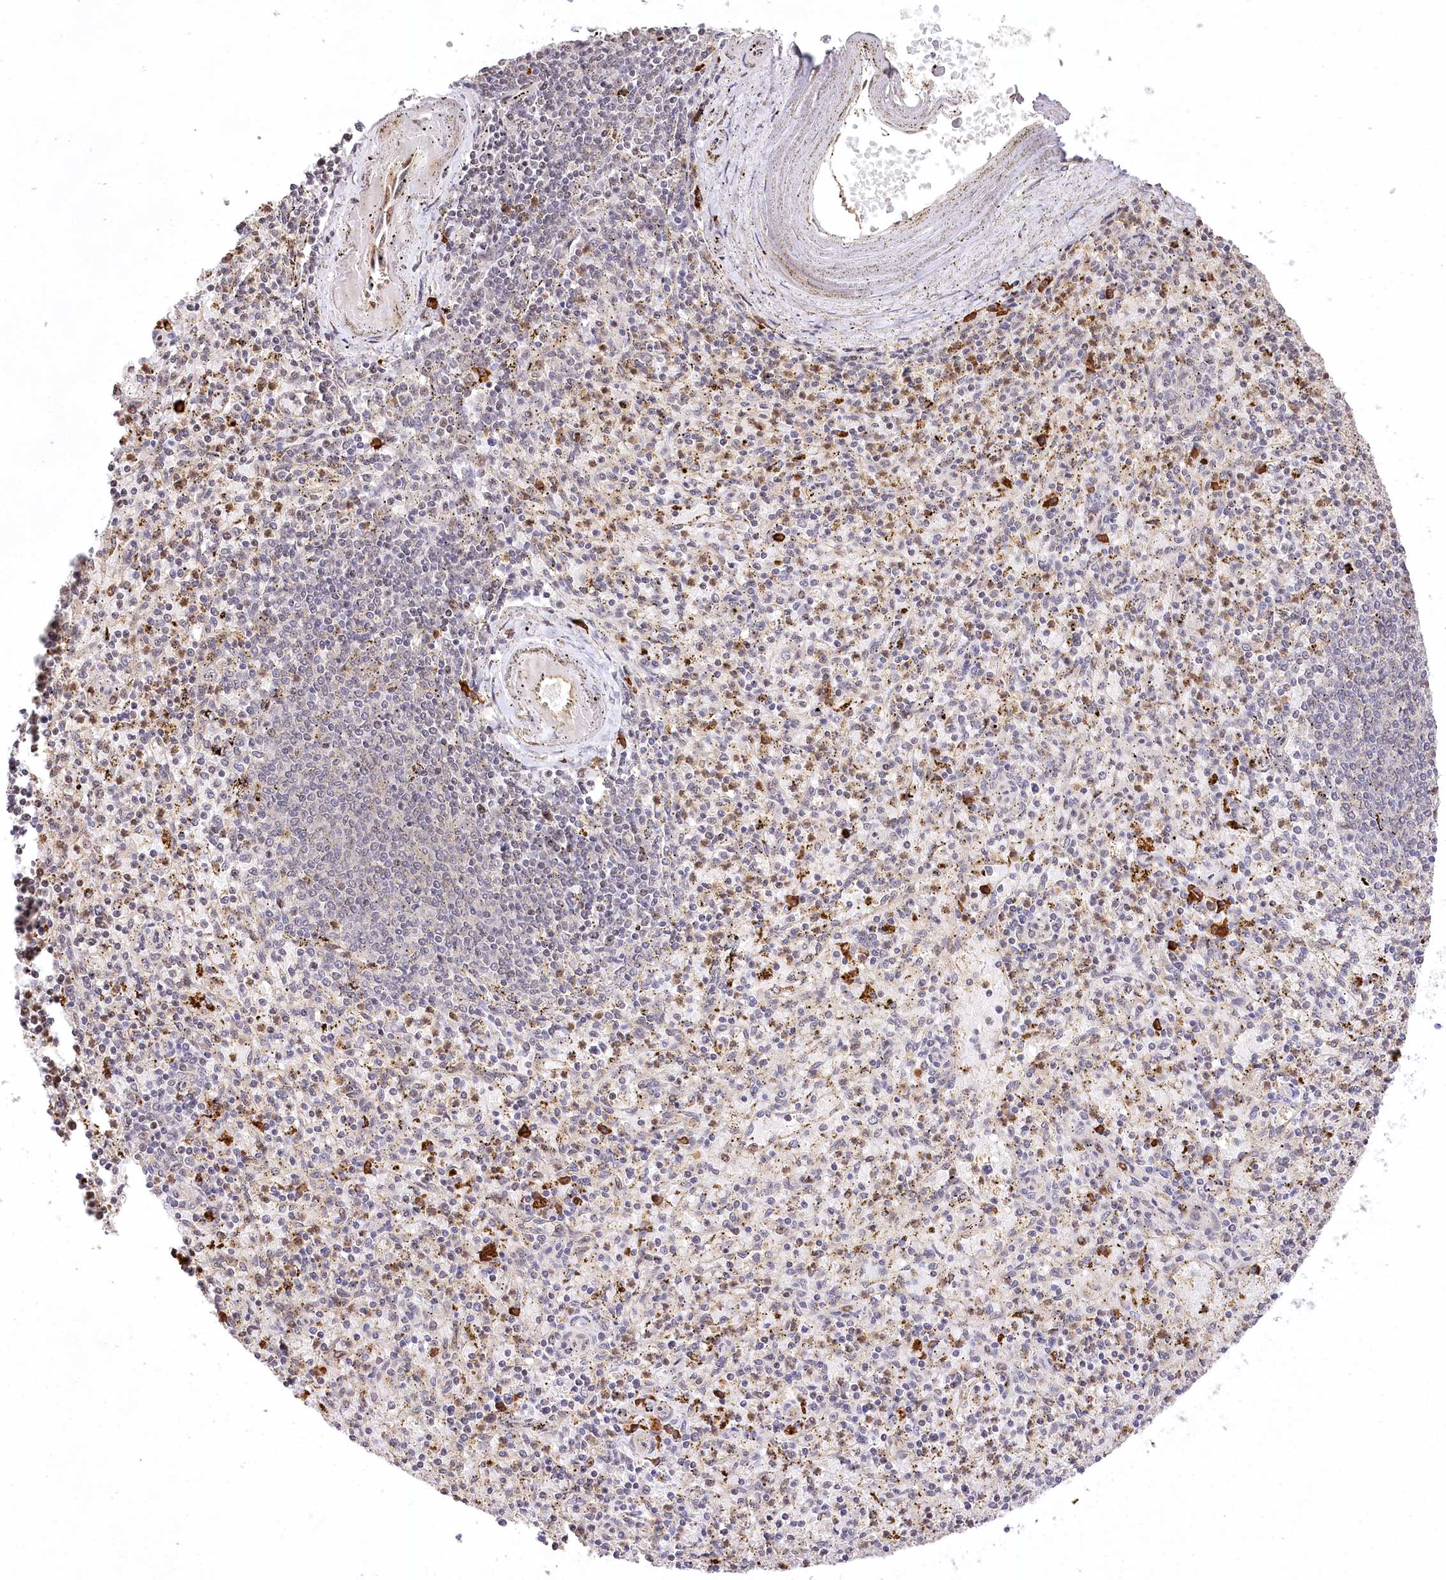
{"staining": {"intensity": "weak", "quantity": "<25%", "location": "cytoplasmic/membranous"}, "tissue": "spleen", "cell_type": "Cells in red pulp", "image_type": "normal", "snomed": [{"axis": "morphology", "description": "Normal tissue, NOS"}, {"axis": "topography", "description": "Spleen"}], "caption": "Image shows no protein expression in cells in red pulp of normal spleen. Brightfield microscopy of immunohistochemistry (IHC) stained with DAB (brown) and hematoxylin (blue), captured at high magnification.", "gene": "PYROXD1", "patient": {"sex": "male", "age": 72}}